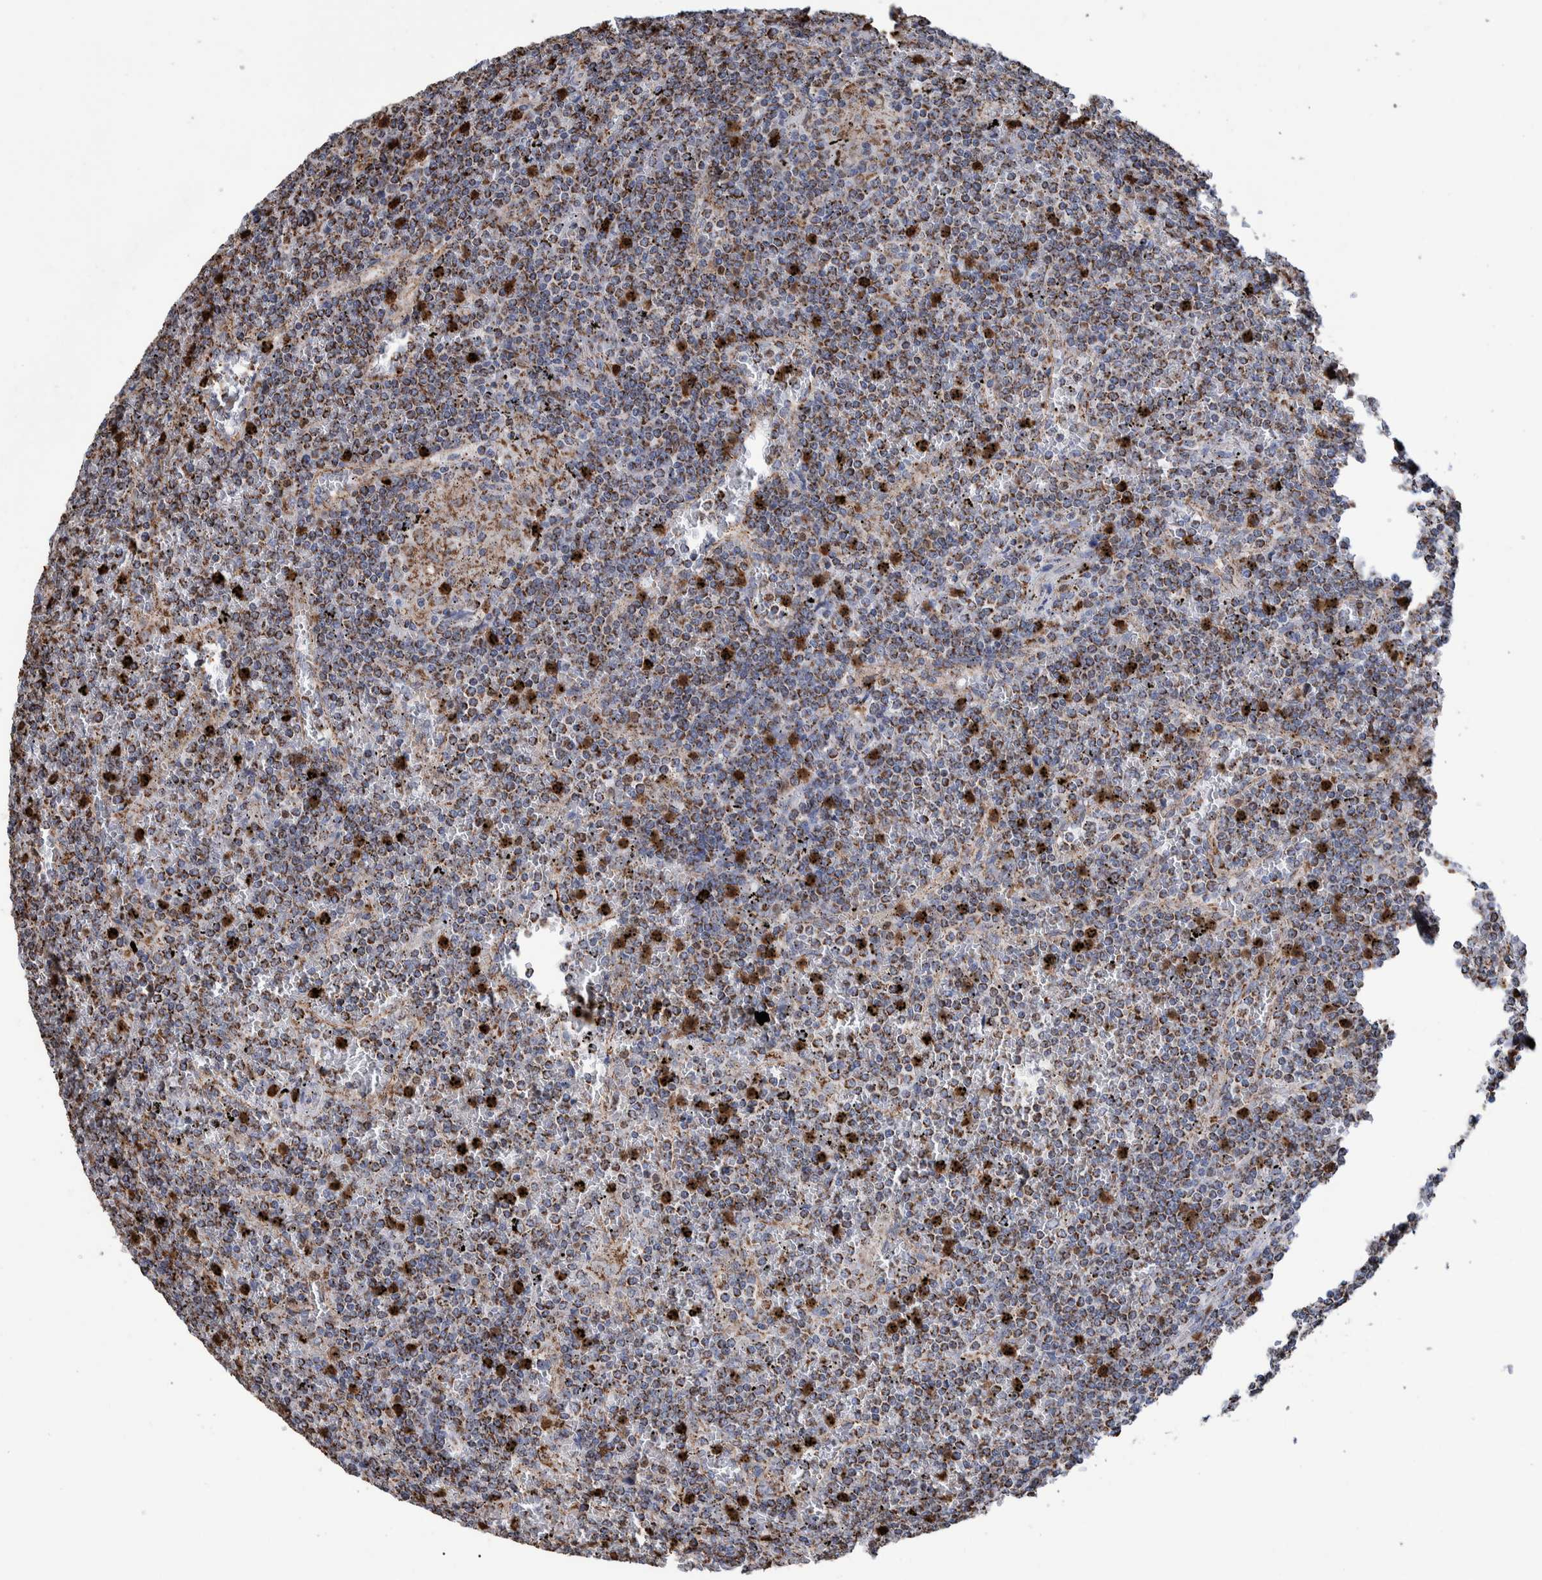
{"staining": {"intensity": "moderate", "quantity": "25%-75%", "location": "cytoplasmic/membranous"}, "tissue": "lymphoma", "cell_type": "Tumor cells", "image_type": "cancer", "snomed": [{"axis": "morphology", "description": "Malignant lymphoma, non-Hodgkin's type, Low grade"}, {"axis": "topography", "description": "Spleen"}], "caption": "DAB (3,3'-diaminobenzidine) immunohistochemical staining of lymphoma exhibits moderate cytoplasmic/membranous protein expression in about 25%-75% of tumor cells.", "gene": "DECR1", "patient": {"sex": "female", "age": 19}}